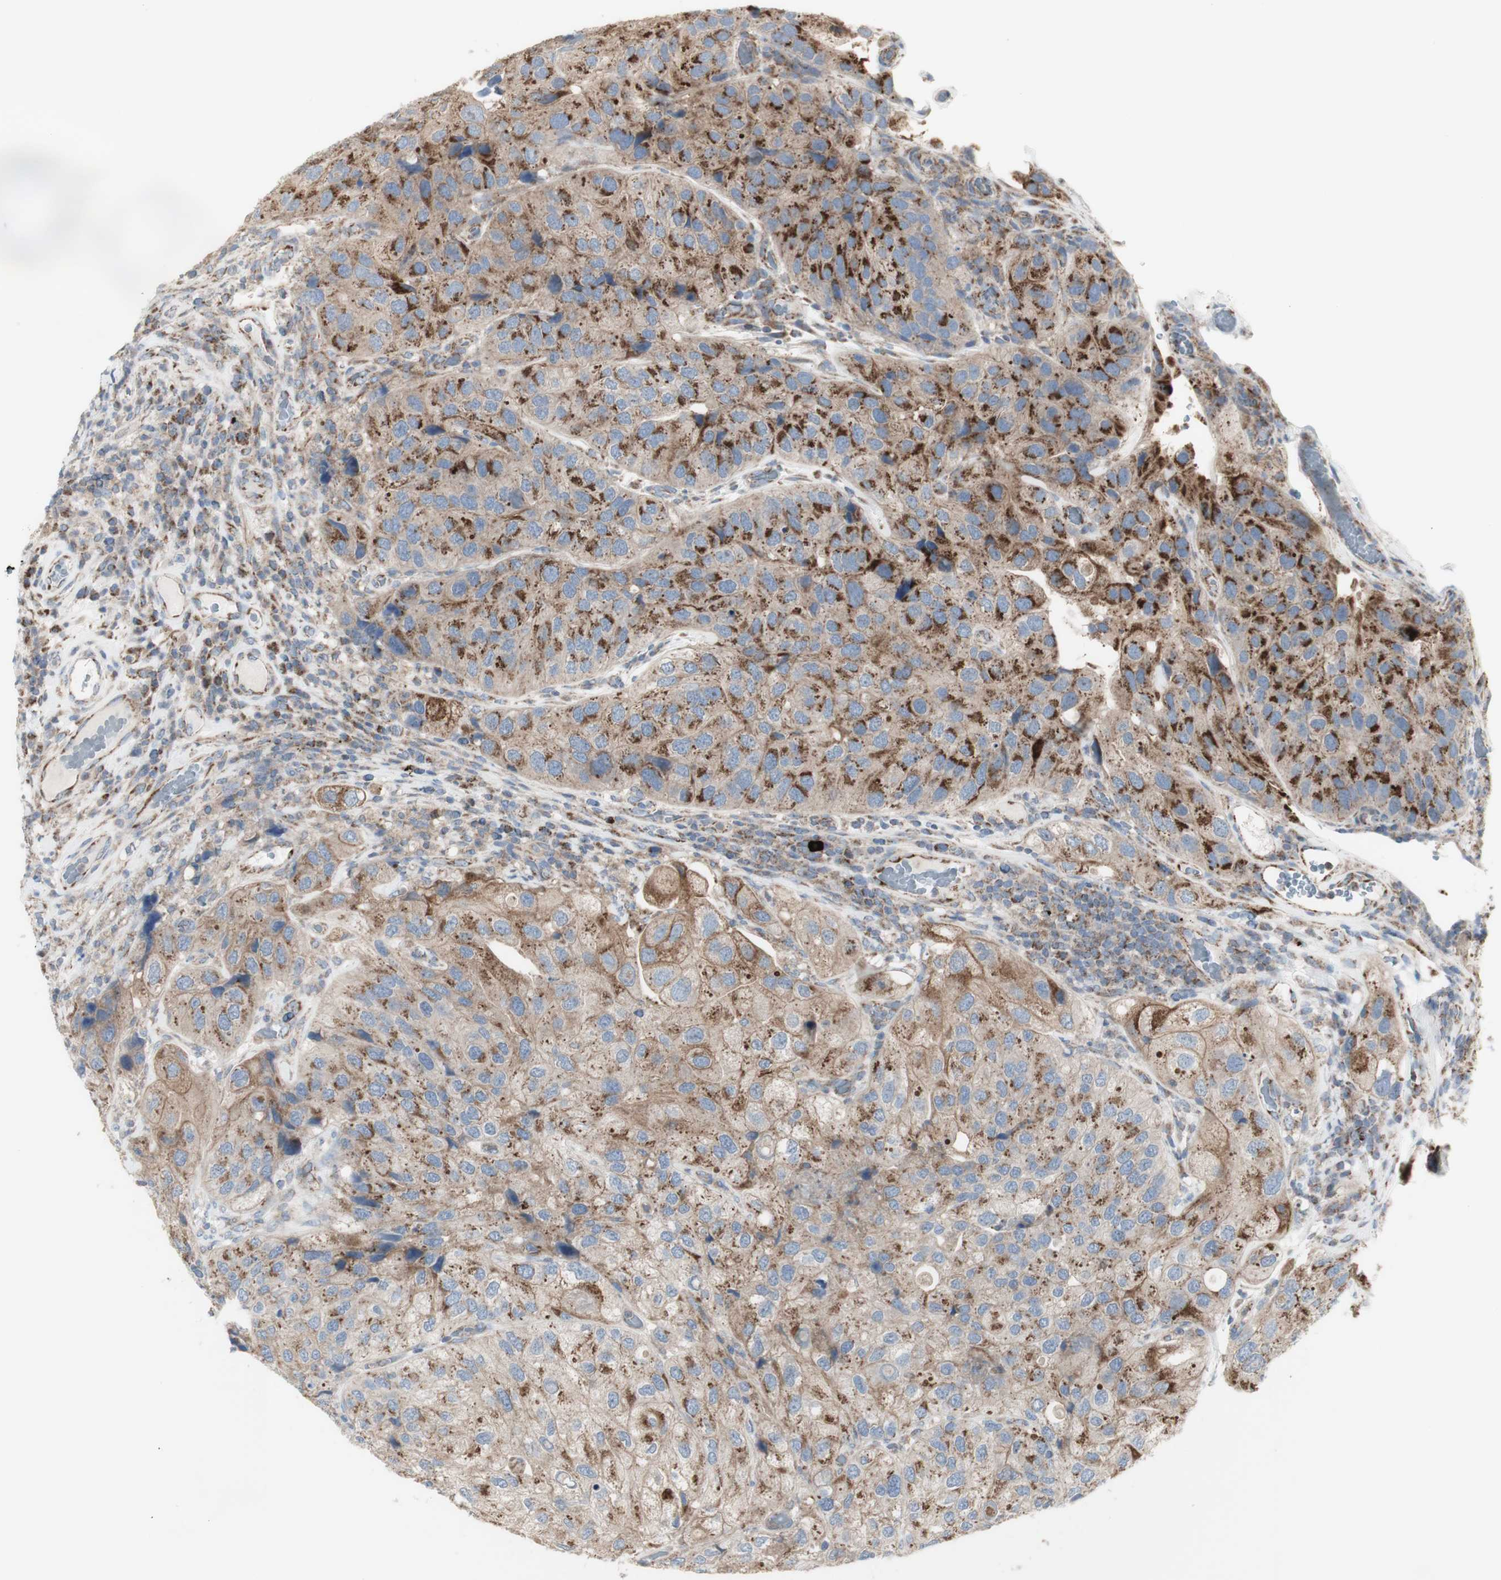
{"staining": {"intensity": "strong", "quantity": "<25%", "location": "cytoplasmic/membranous"}, "tissue": "urothelial cancer", "cell_type": "Tumor cells", "image_type": "cancer", "snomed": [{"axis": "morphology", "description": "Urothelial carcinoma, High grade"}, {"axis": "topography", "description": "Urinary bladder"}], "caption": "Immunohistochemistry (IHC) micrograph of urothelial carcinoma (high-grade) stained for a protein (brown), which demonstrates medium levels of strong cytoplasmic/membranous expression in approximately <25% of tumor cells.", "gene": "C3orf52", "patient": {"sex": "female", "age": 64}}